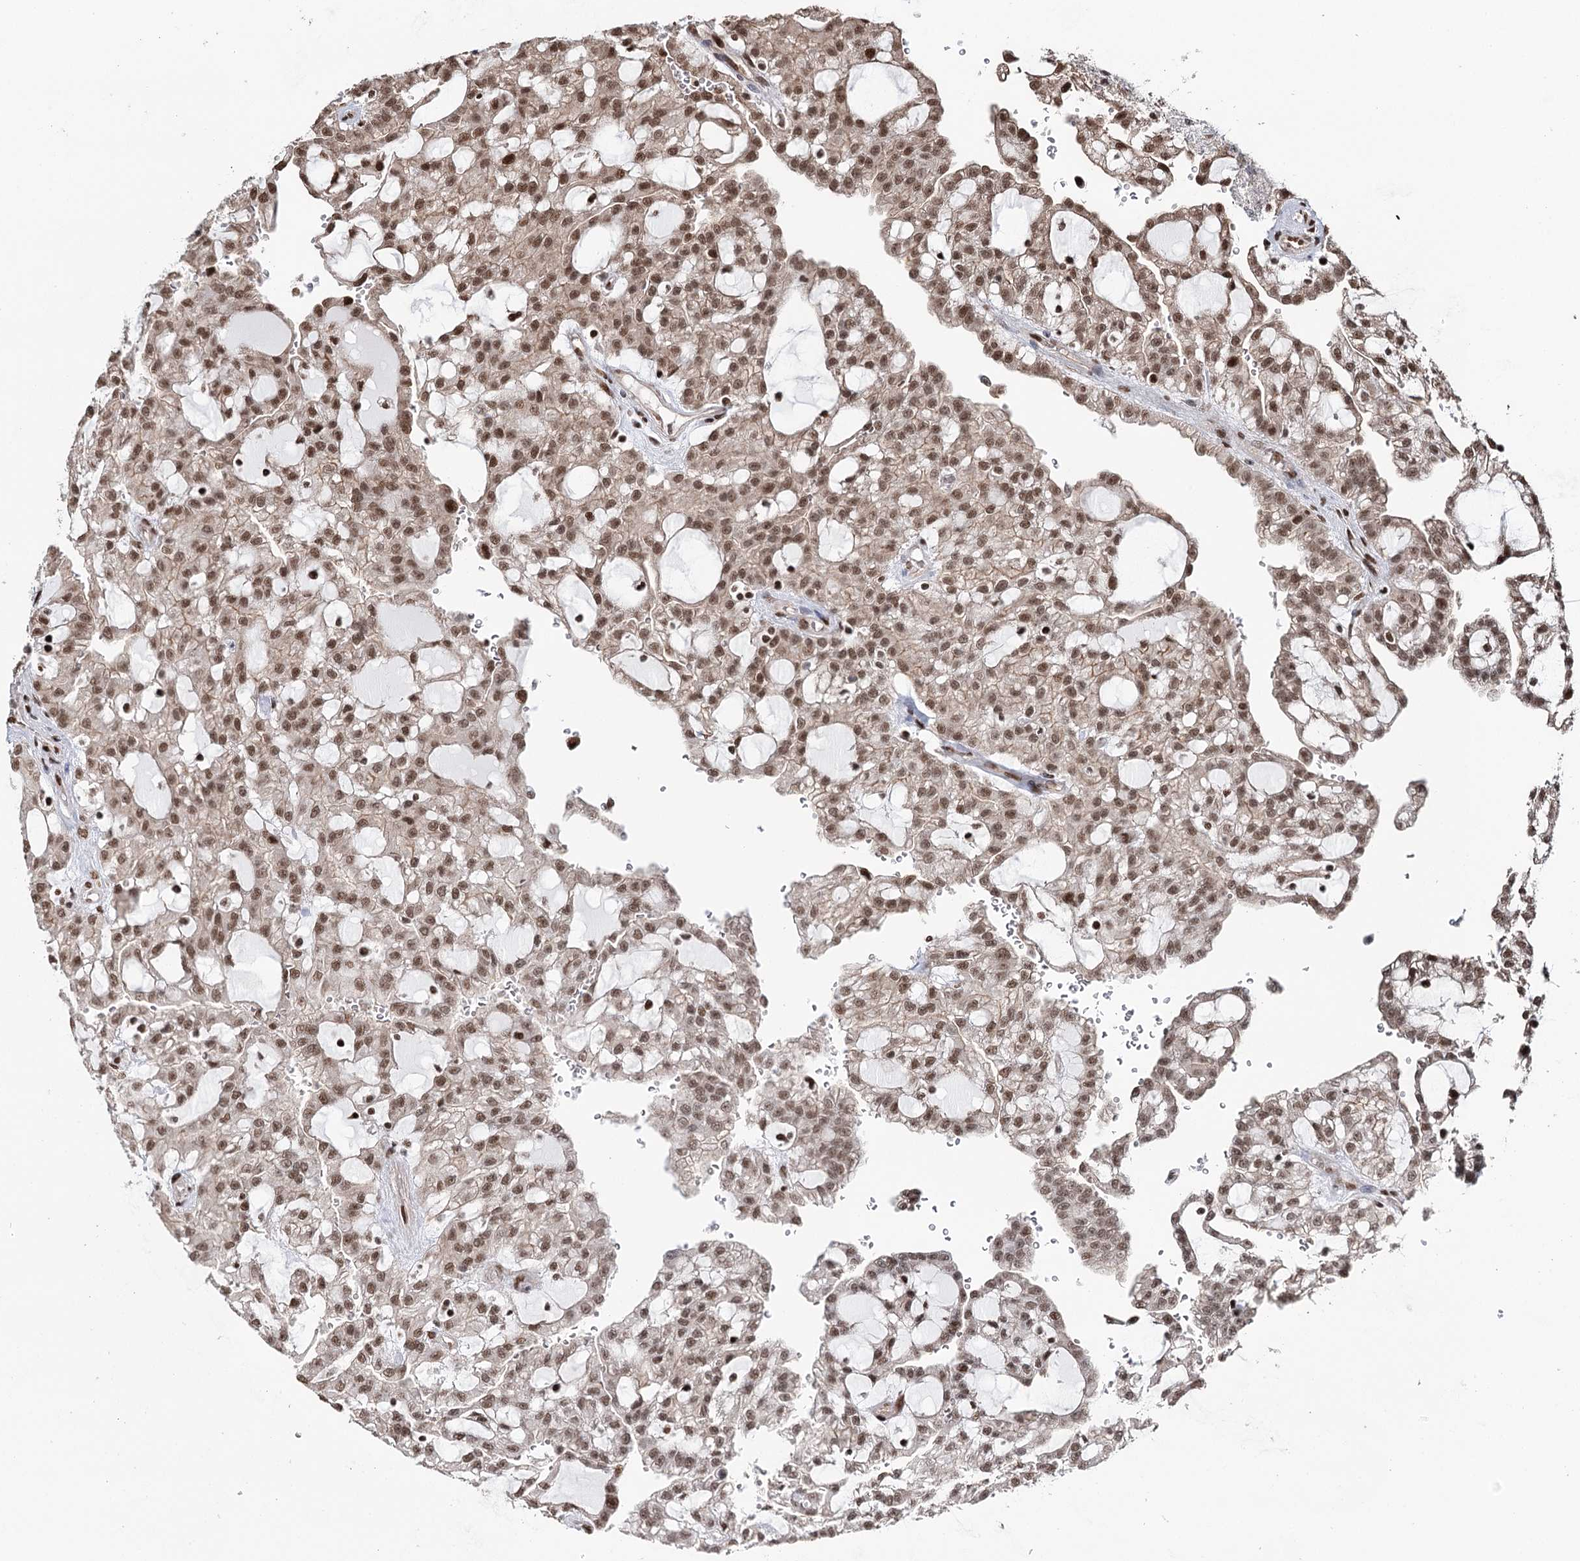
{"staining": {"intensity": "moderate", "quantity": ">75%", "location": "nuclear"}, "tissue": "renal cancer", "cell_type": "Tumor cells", "image_type": "cancer", "snomed": [{"axis": "morphology", "description": "Adenocarcinoma, NOS"}, {"axis": "topography", "description": "Kidney"}], "caption": "This is an image of immunohistochemistry staining of adenocarcinoma (renal), which shows moderate expression in the nuclear of tumor cells.", "gene": "RPS27A", "patient": {"sex": "male", "age": 63}}